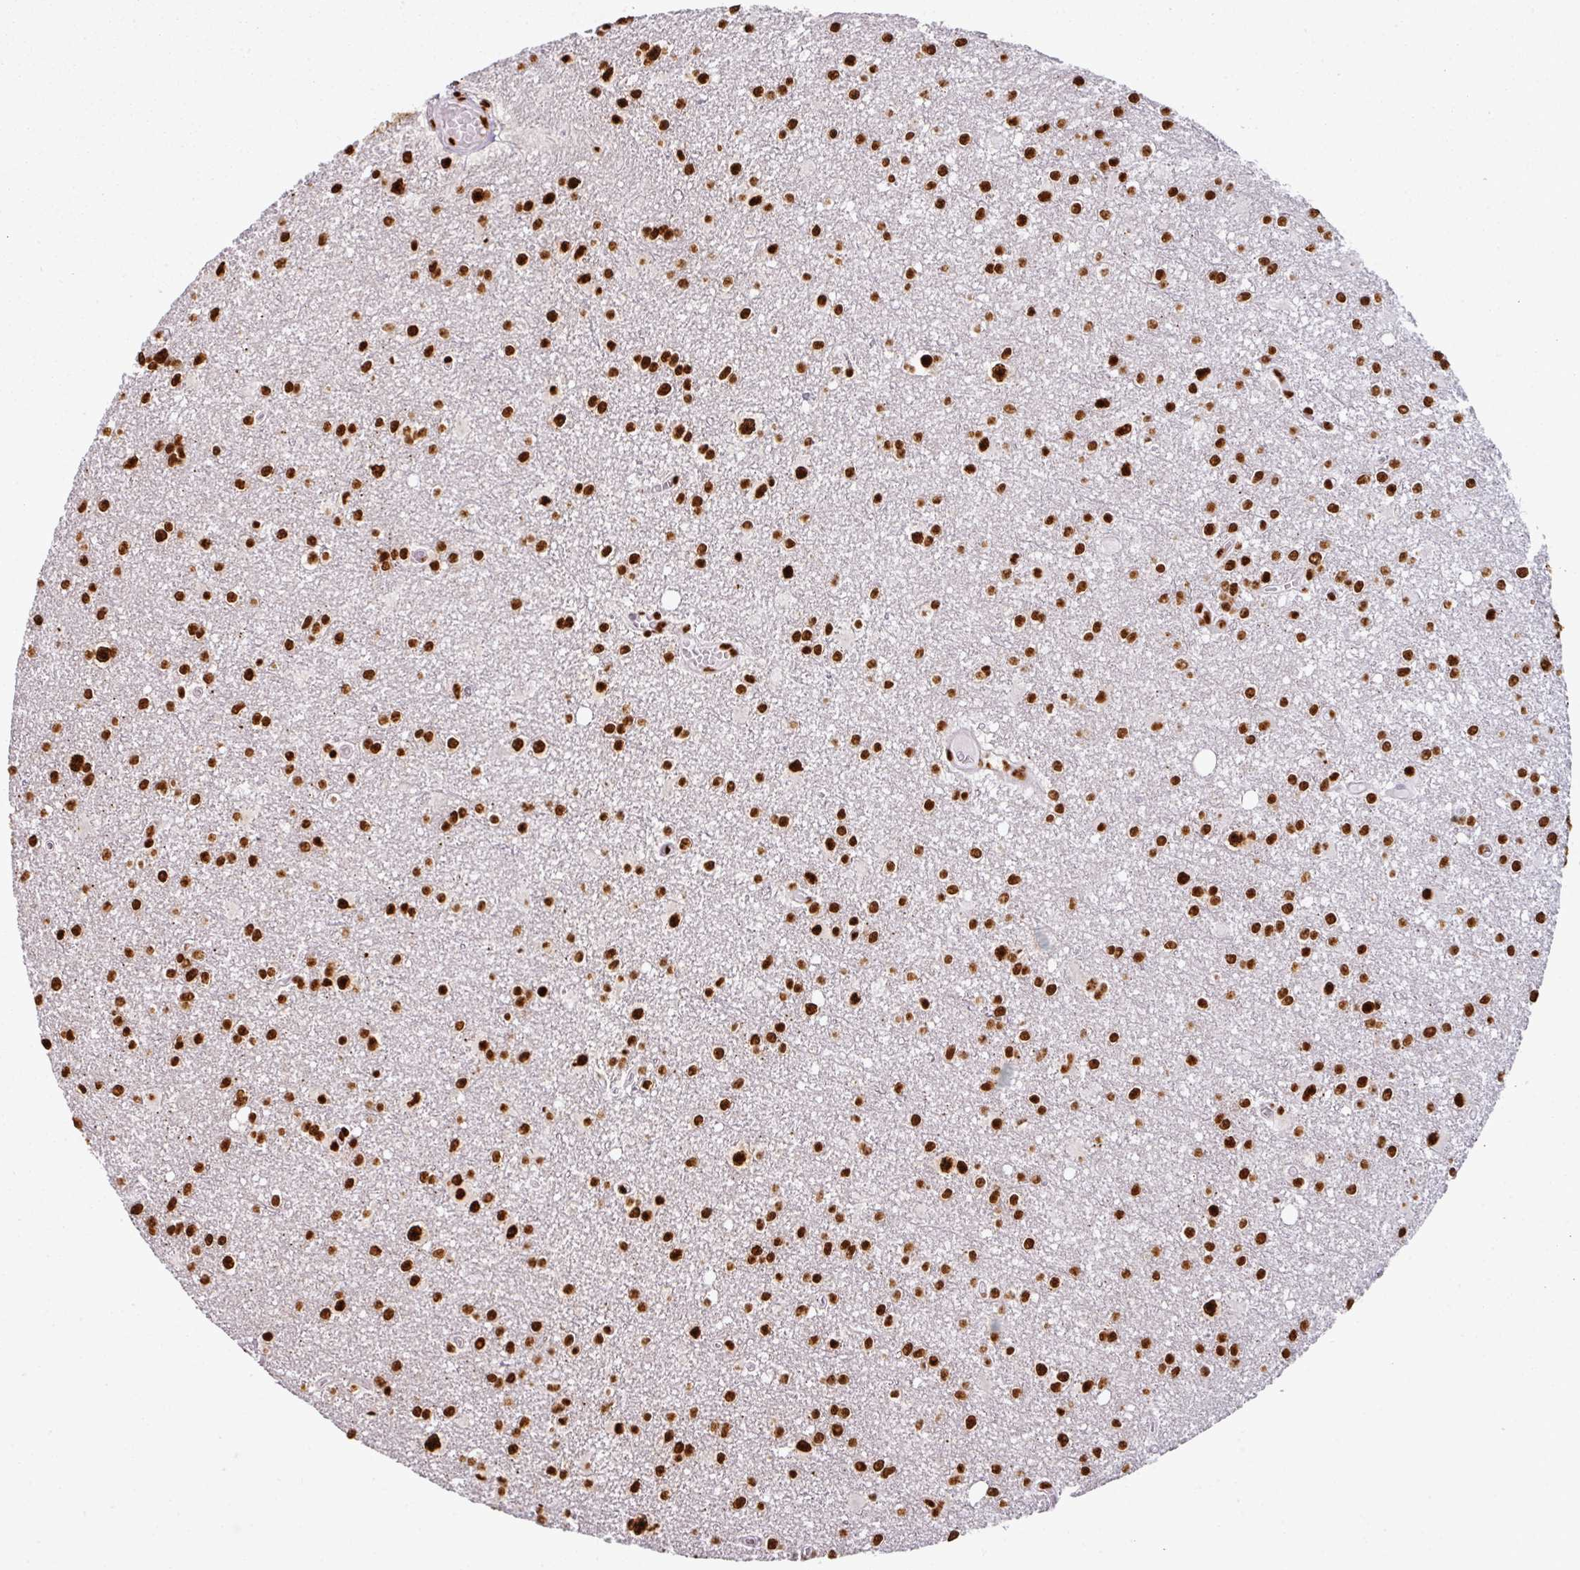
{"staining": {"intensity": "strong", "quantity": ">75%", "location": "nuclear"}, "tissue": "glioma", "cell_type": "Tumor cells", "image_type": "cancer", "snomed": [{"axis": "morphology", "description": "Glioma, malignant, High grade"}, {"axis": "topography", "description": "Brain"}], "caption": "A high-resolution micrograph shows IHC staining of high-grade glioma (malignant), which shows strong nuclear positivity in approximately >75% of tumor cells.", "gene": "SIK3", "patient": {"sex": "male", "age": 48}}